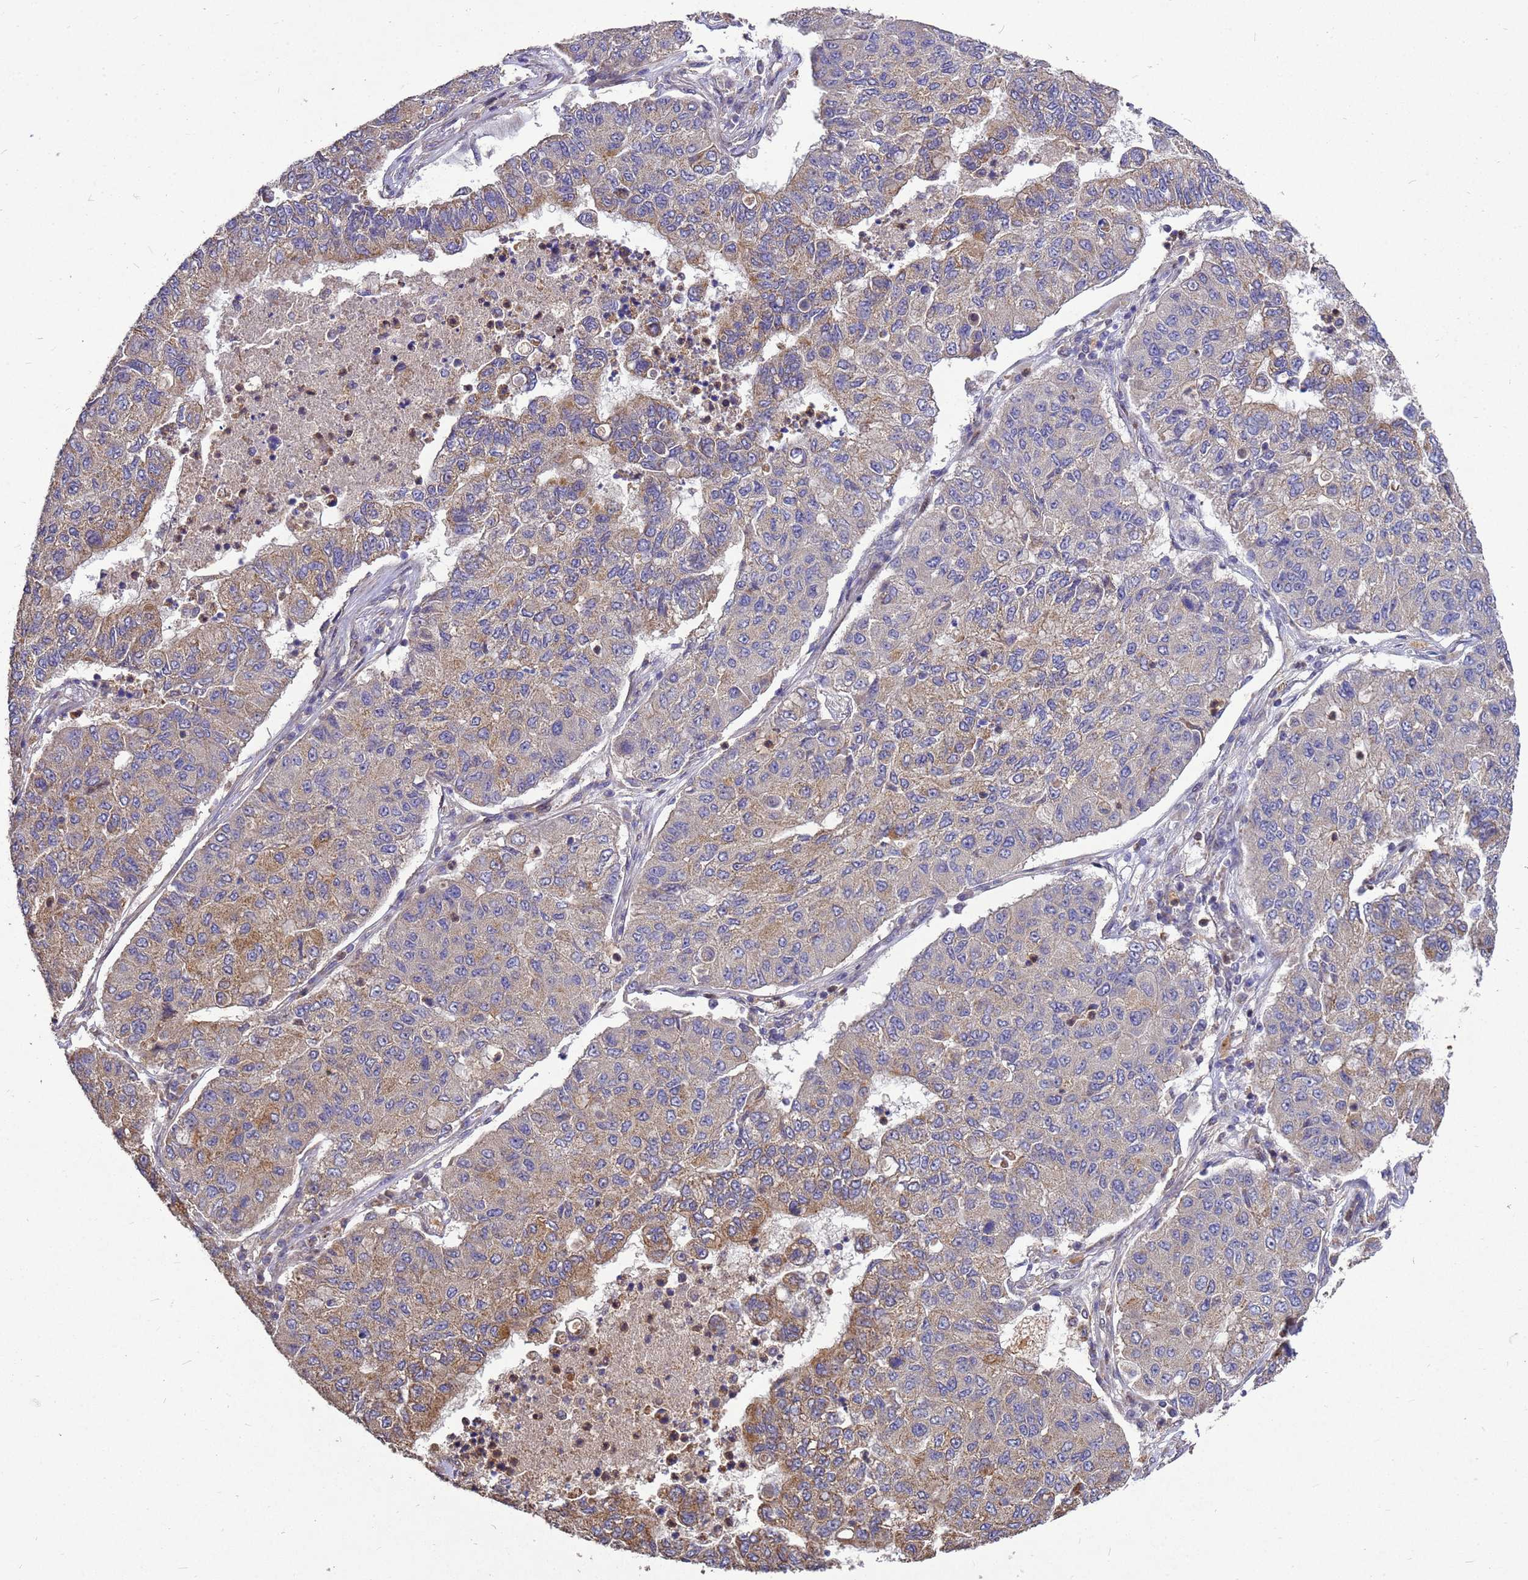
{"staining": {"intensity": "moderate", "quantity": "25%-75%", "location": "cytoplasmic/membranous"}, "tissue": "lung cancer", "cell_type": "Tumor cells", "image_type": "cancer", "snomed": [{"axis": "morphology", "description": "Squamous cell carcinoma, NOS"}, {"axis": "topography", "description": "Lung"}], "caption": "A histopathology image of human lung cancer (squamous cell carcinoma) stained for a protein demonstrates moderate cytoplasmic/membranous brown staining in tumor cells.", "gene": "RSPRY1", "patient": {"sex": "male", "age": 74}}